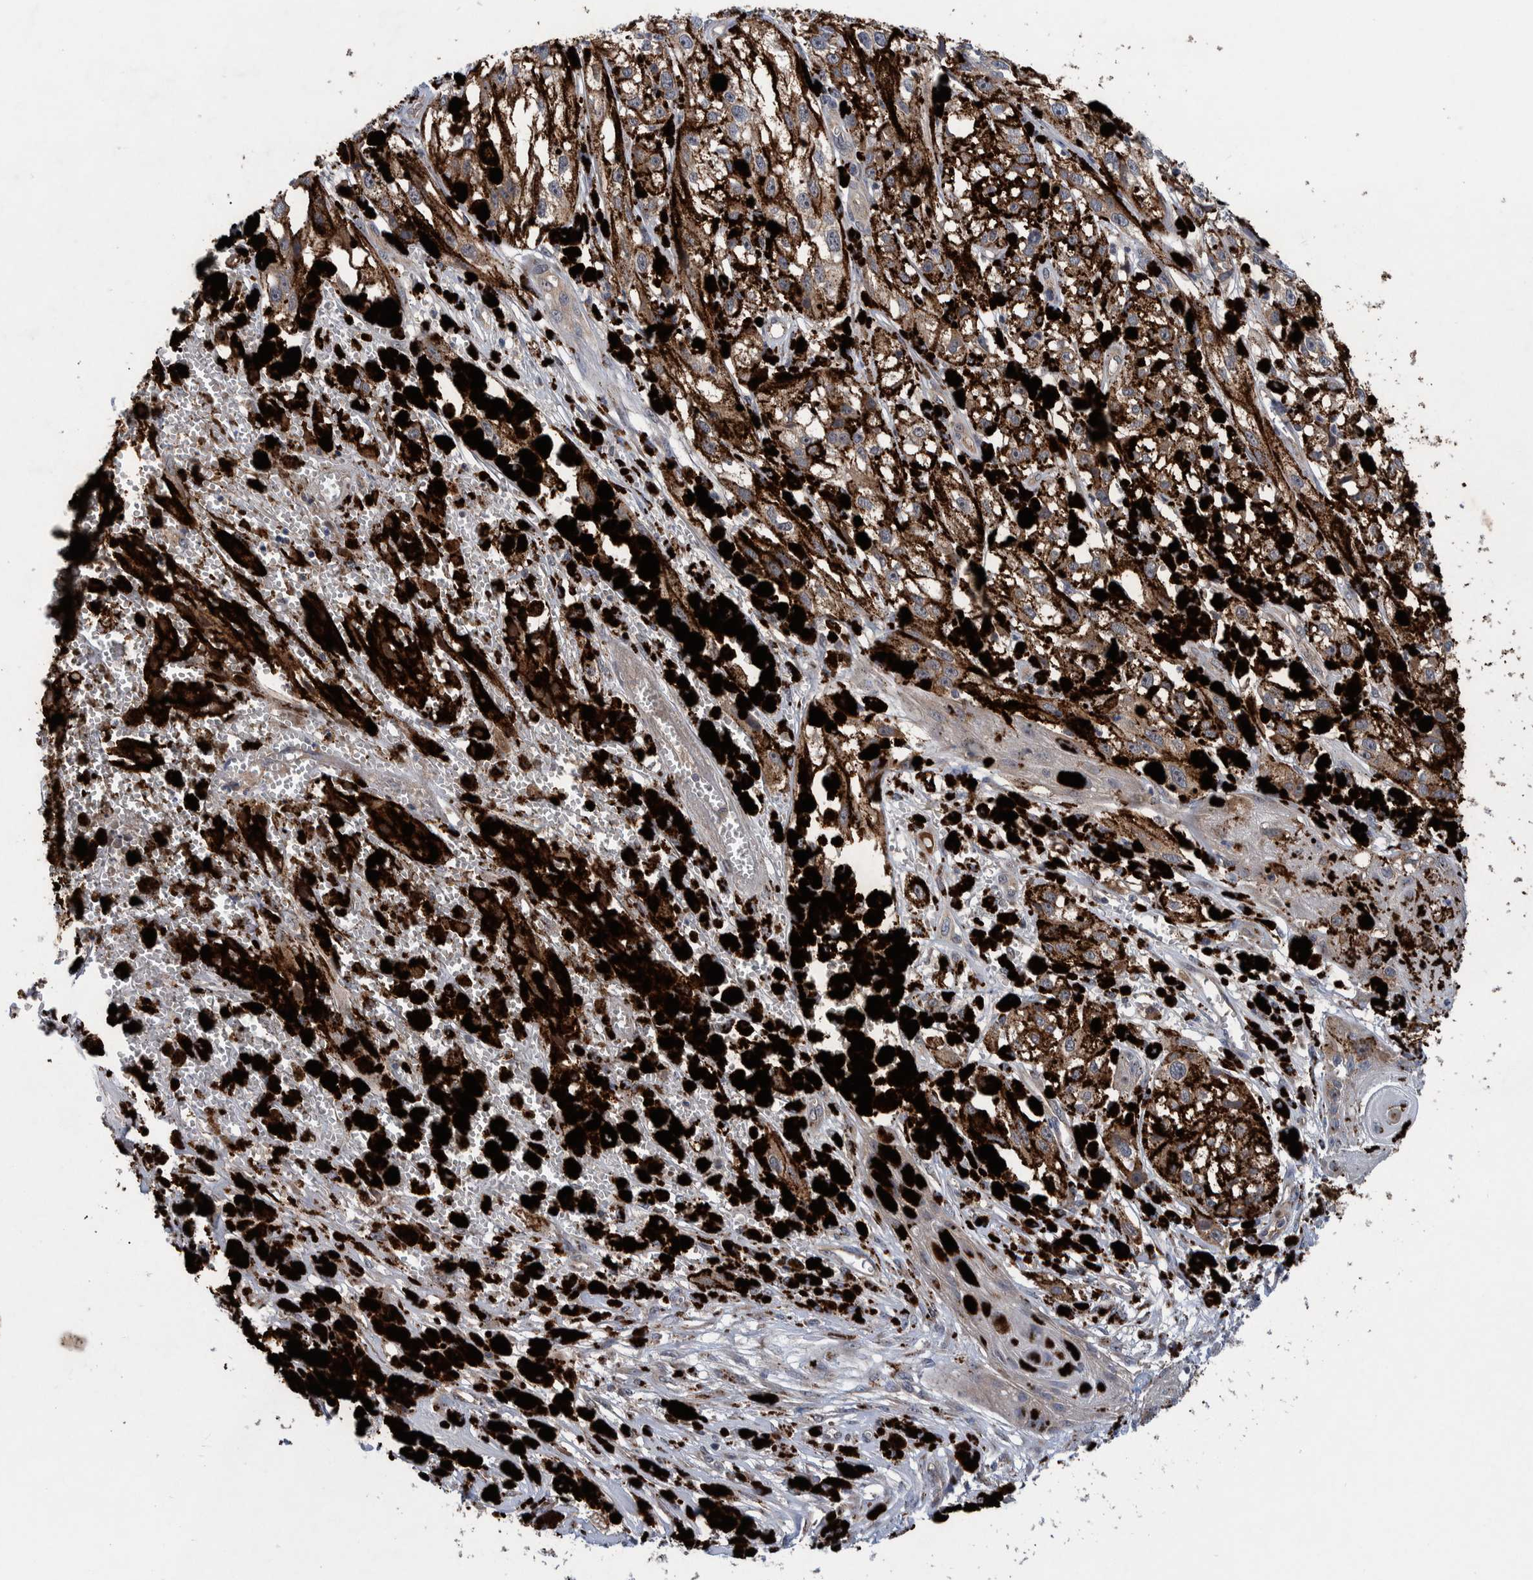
{"staining": {"intensity": "weak", "quantity": ">75%", "location": "cytoplasmic/membranous"}, "tissue": "melanoma", "cell_type": "Tumor cells", "image_type": "cancer", "snomed": [{"axis": "morphology", "description": "Malignant melanoma, NOS"}, {"axis": "topography", "description": "Skin"}], "caption": "DAB immunohistochemical staining of human malignant melanoma demonstrates weak cytoplasmic/membranous protein expression in approximately >75% of tumor cells. The staining is performed using DAB brown chromogen to label protein expression. The nuclei are counter-stained blue using hematoxylin.", "gene": "ITIH3", "patient": {"sex": "male", "age": 88}}